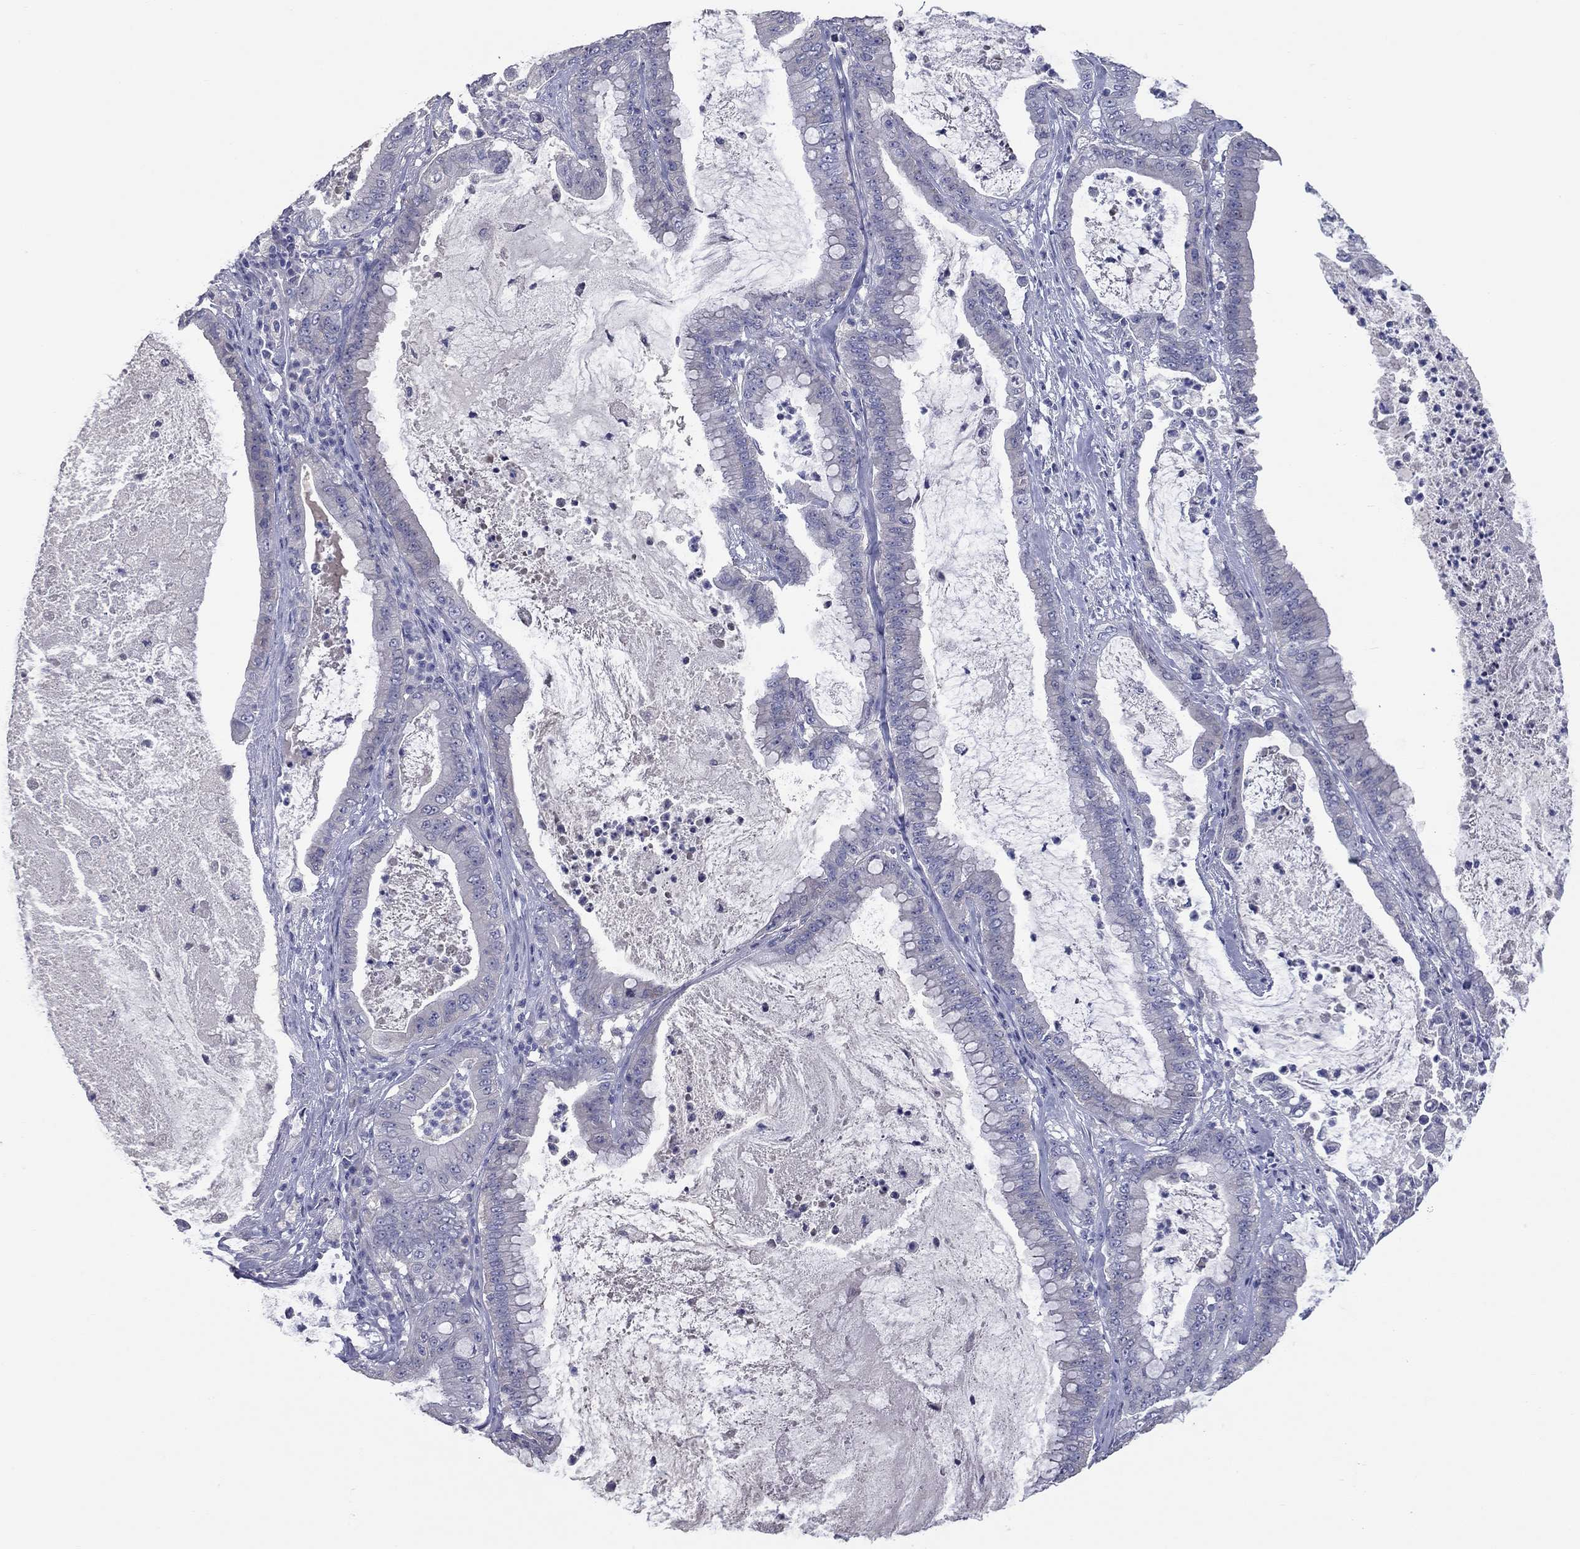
{"staining": {"intensity": "negative", "quantity": "none", "location": "none"}, "tissue": "pancreatic cancer", "cell_type": "Tumor cells", "image_type": "cancer", "snomed": [{"axis": "morphology", "description": "Adenocarcinoma, NOS"}, {"axis": "topography", "description": "Pancreas"}], "caption": "Immunohistochemical staining of human pancreatic cancer (adenocarcinoma) demonstrates no significant expression in tumor cells. Brightfield microscopy of immunohistochemistry (IHC) stained with DAB (3,3'-diaminobenzidine) (brown) and hematoxylin (blue), captured at high magnification.", "gene": "UNC119B", "patient": {"sex": "male", "age": 71}}